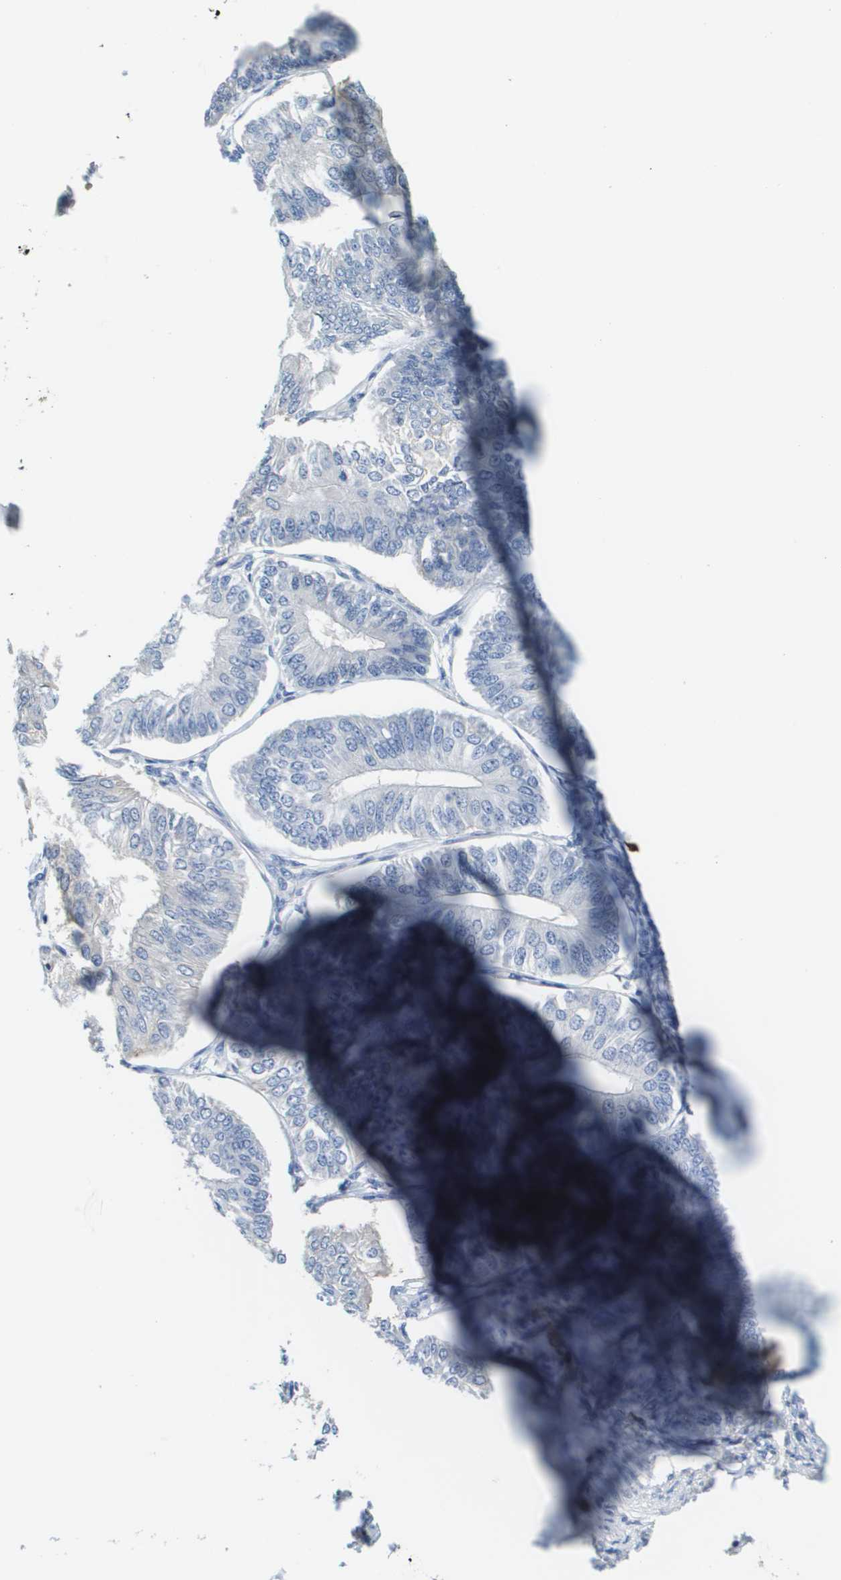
{"staining": {"intensity": "weak", "quantity": "<25%", "location": "cytoplasmic/membranous"}, "tissue": "endometrial cancer", "cell_type": "Tumor cells", "image_type": "cancer", "snomed": [{"axis": "morphology", "description": "Adenocarcinoma, NOS"}, {"axis": "topography", "description": "Endometrium"}], "caption": "Photomicrograph shows no protein positivity in tumor cells of endometrial adenocarcinoma tissue.", "gene": "SLC16A3", "patient": {"sex": "female", "age": 58}}